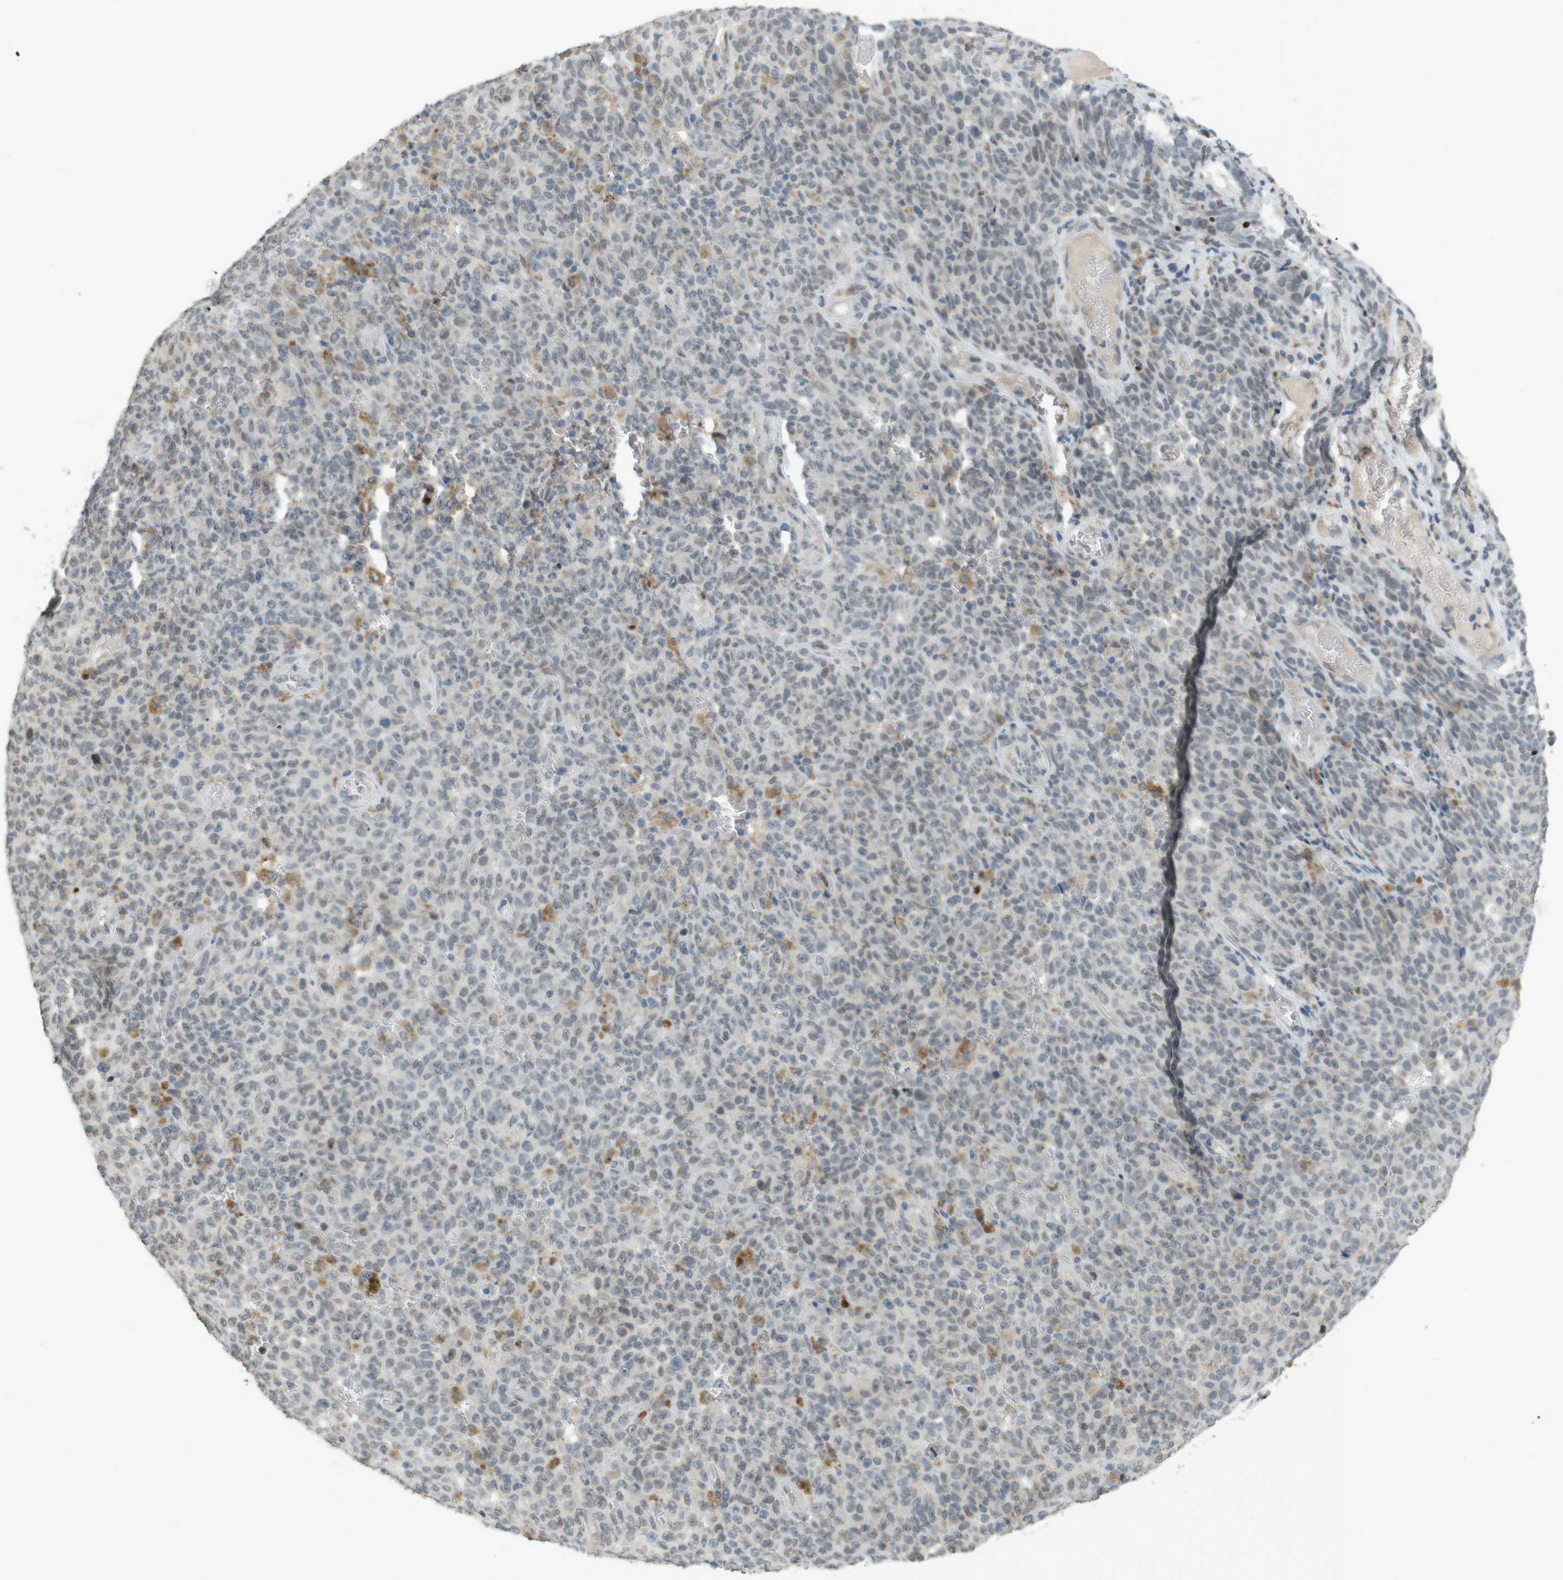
{"staining": {"intensity": "negative", "quantity": "none", "location": "none"}, "tissue": "melanoma", "cell_type": "Tumor cells", "image_type": "cancer", "snomed": [{"axis": "morphology", "description": "Malignant melanoma, NOS"}, {"axis": "topography", "description": "Skin"}], "caption": "Micrograph shows no significant protein expression in tumor cells of melanoma.", "gene": "FZD10", "patient": {"sex": "female", "age": 82}}